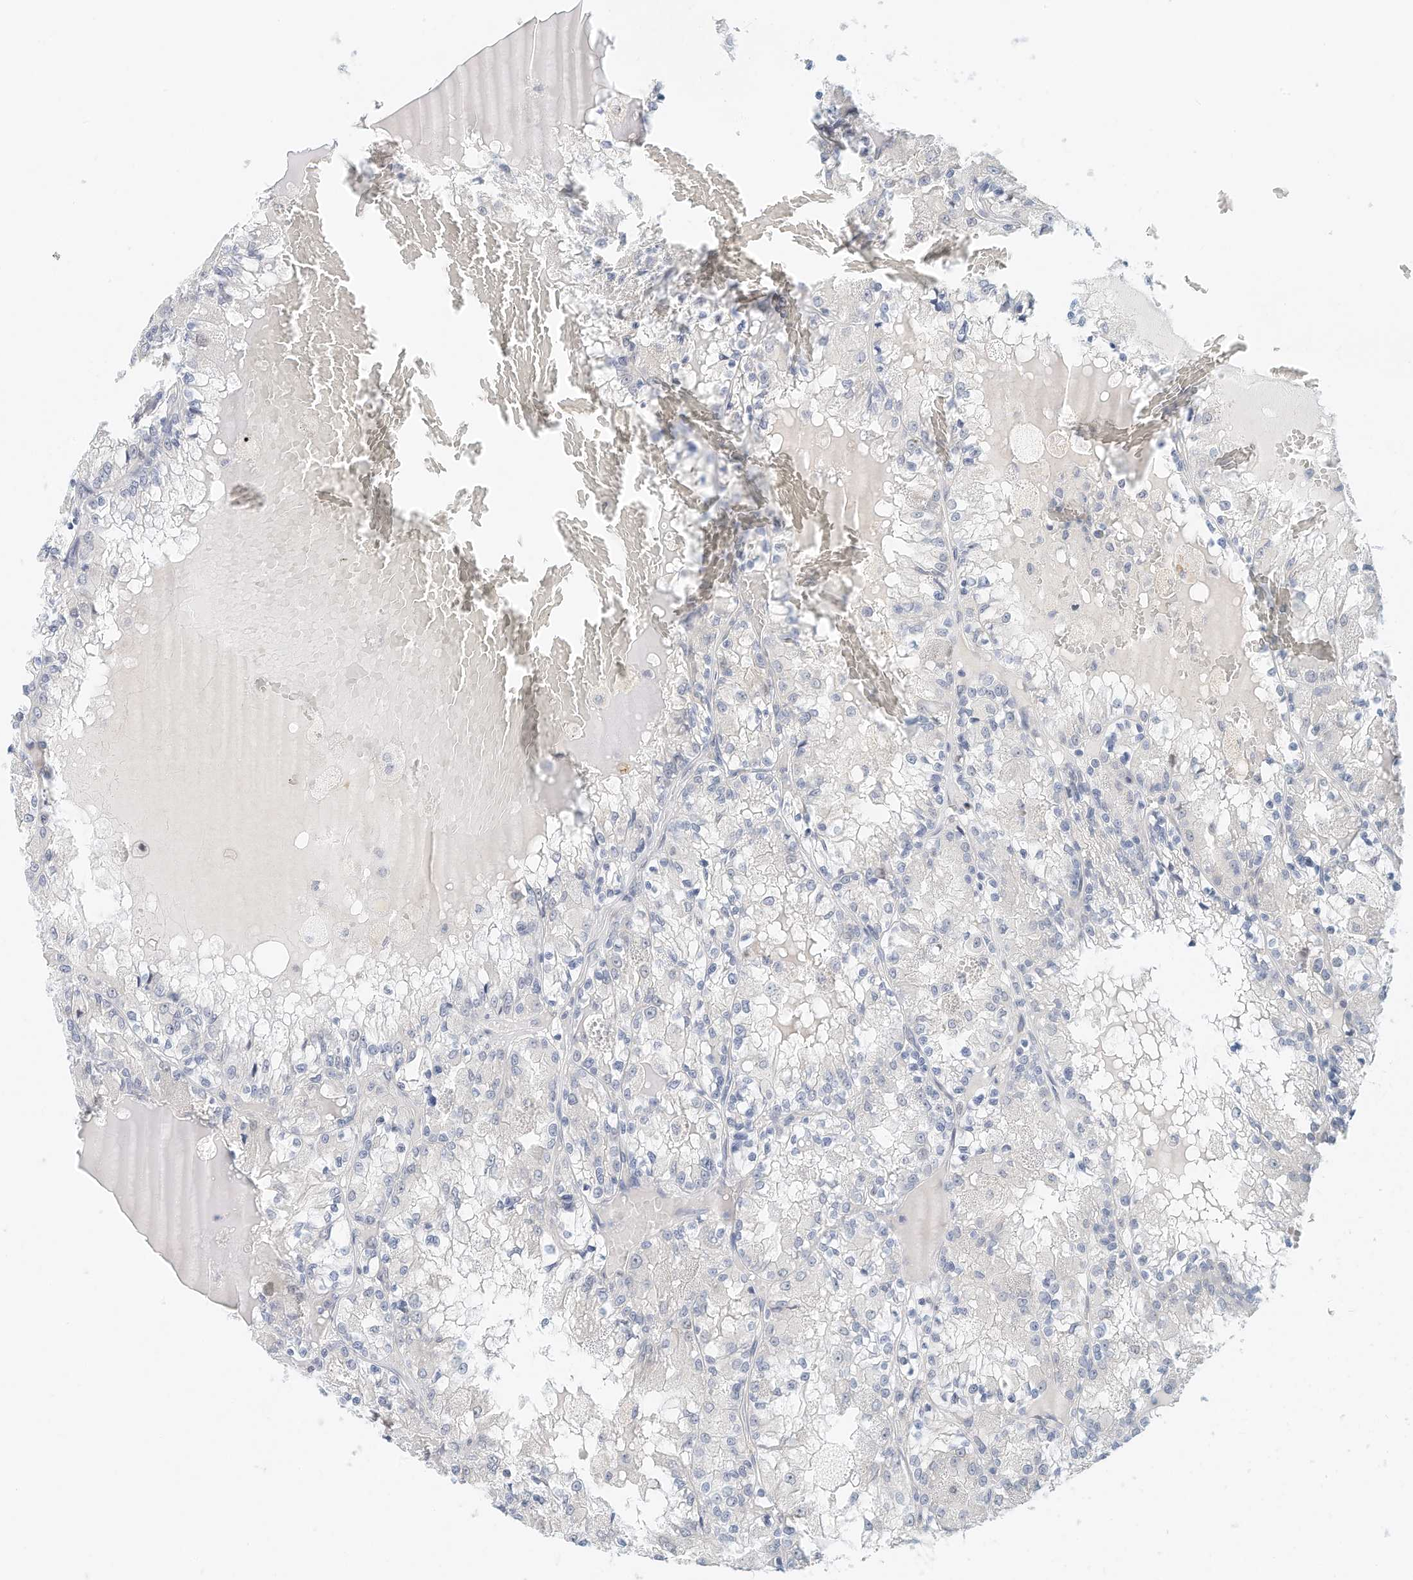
{"staining": {"intensity": "negative", "quantity": "none", "location": "none"}, "tissue": "renal cancer", "cell_type": "Tumor cells", "image_type": "cancer", "snomed": [{"axis": "morphology", "description": "Adenocarcinoma, NOS"}, {"axis": "topography", "description": "Kidney"}], "caption": "This image is of adenocarcinoma (renal) stained with IHC to label a protein in brown with the nuclei are counter-stained blue. There is no staining in tumor cells.", "gene": "ARHGAP28", "patient": {"sex": "female", "age": 56}}